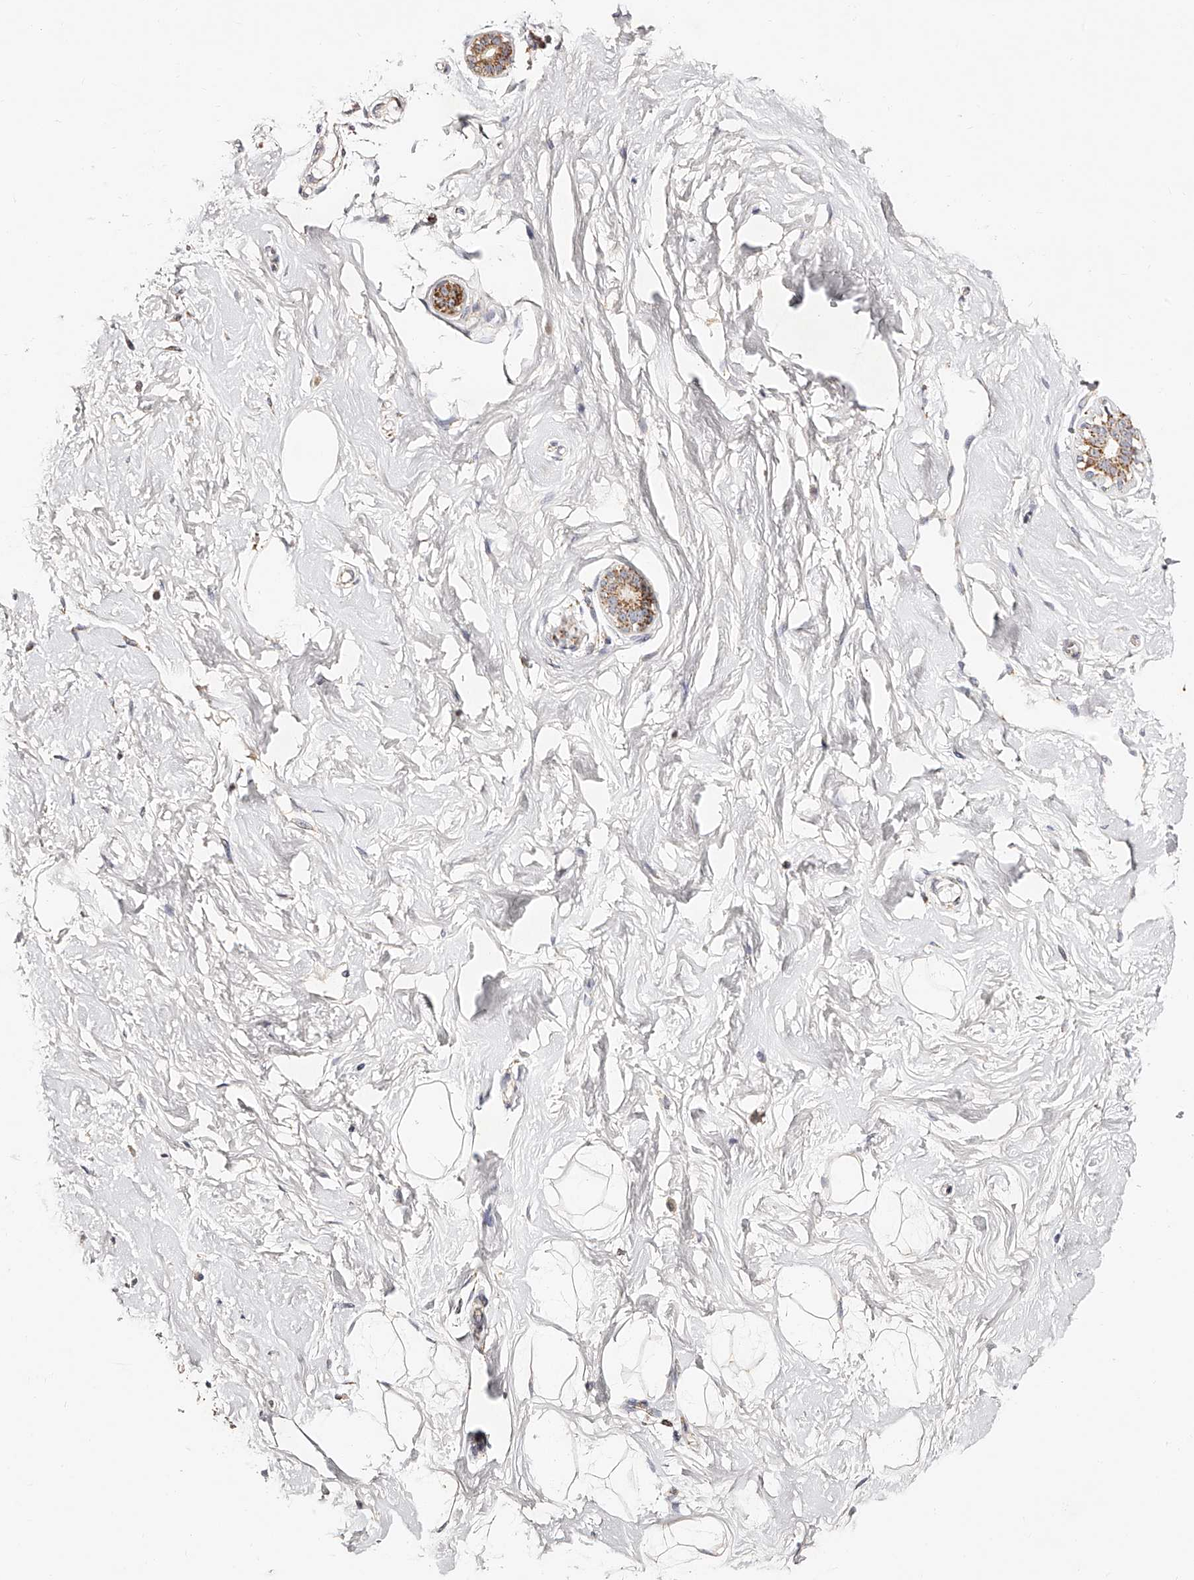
{"staining": {"intensity": "weak", "quantity": "25%-75%", "location": "cytoplasmic/membranous"}, "tissue": "breast", "cell_type": "Adipocytes", "image_type": "normal", "snomed": [{"axis": "morphology", "description": "Normal tissue, NOS"}, {"axis": "morphology", "description": "Adenoma, NOS"}, {"axis": "topography", "description": "Breast"}], "caption": "Protein expression analysis of benign human breast reveals weak cytoplasmic/membranous expression in about 25%-75% of adipocytes.", "gene": "NDUFV3", "patient": {"sex": "female", "age": 23}}